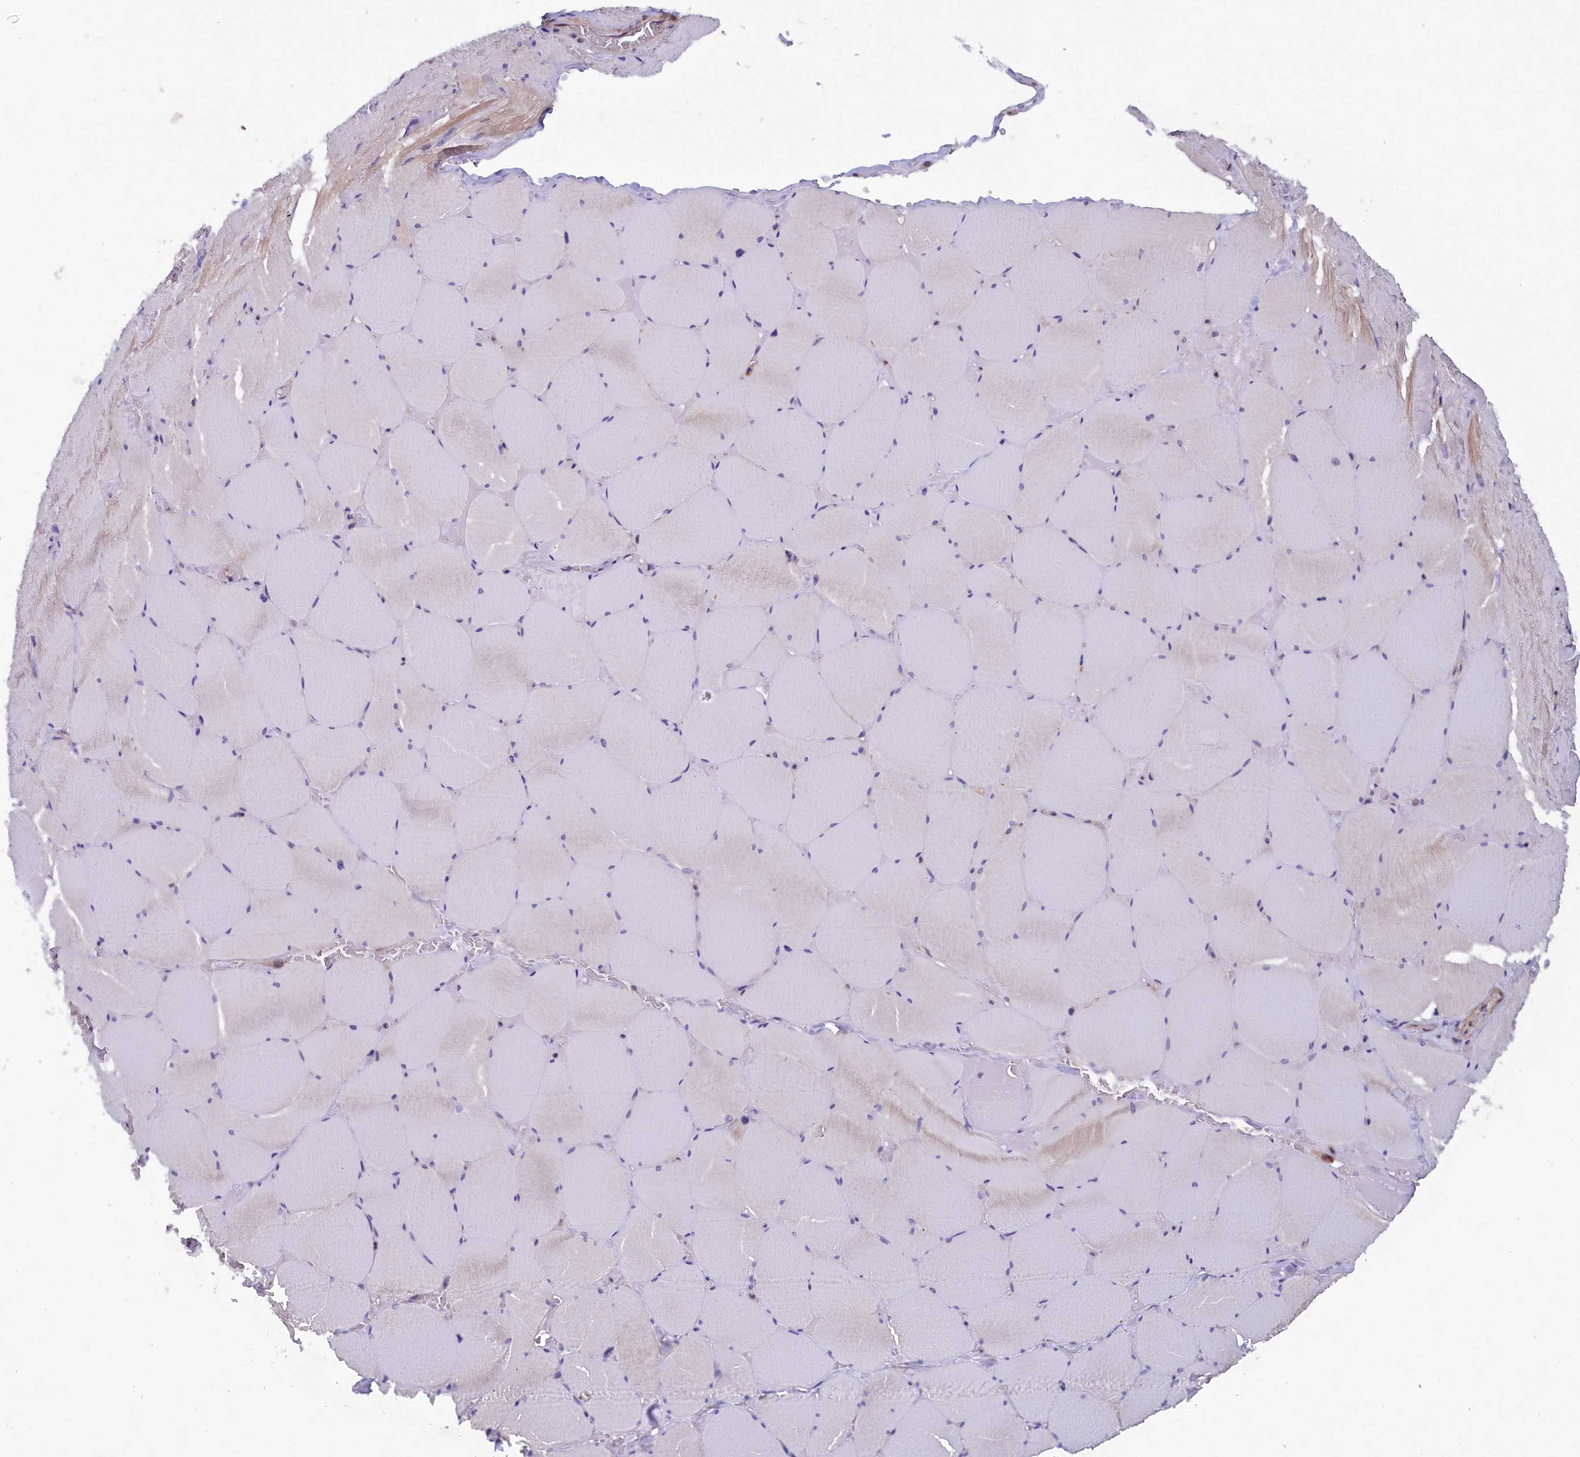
{"staining": {"intensity": "negative", "quantity": "none", "location": "none"}, "tissue": "skeletal muscle", "cell_type": "Myocytes", "image_type": "normal", "snomed": [{"axis": "morphology", "description": "Normal tissue, NOS"}, {"axis": "topography", "description": "Skeletal muscle"}, {"axis": "topography", "description": "Head-Neck"}], "caption": "IHC image of normal skeletal muscle: skeletal muscle stained with DAB reveals no significant protein staining in myocytes.", "gene": "JPT2", "patient": {"sex": "male", "age": 66}}